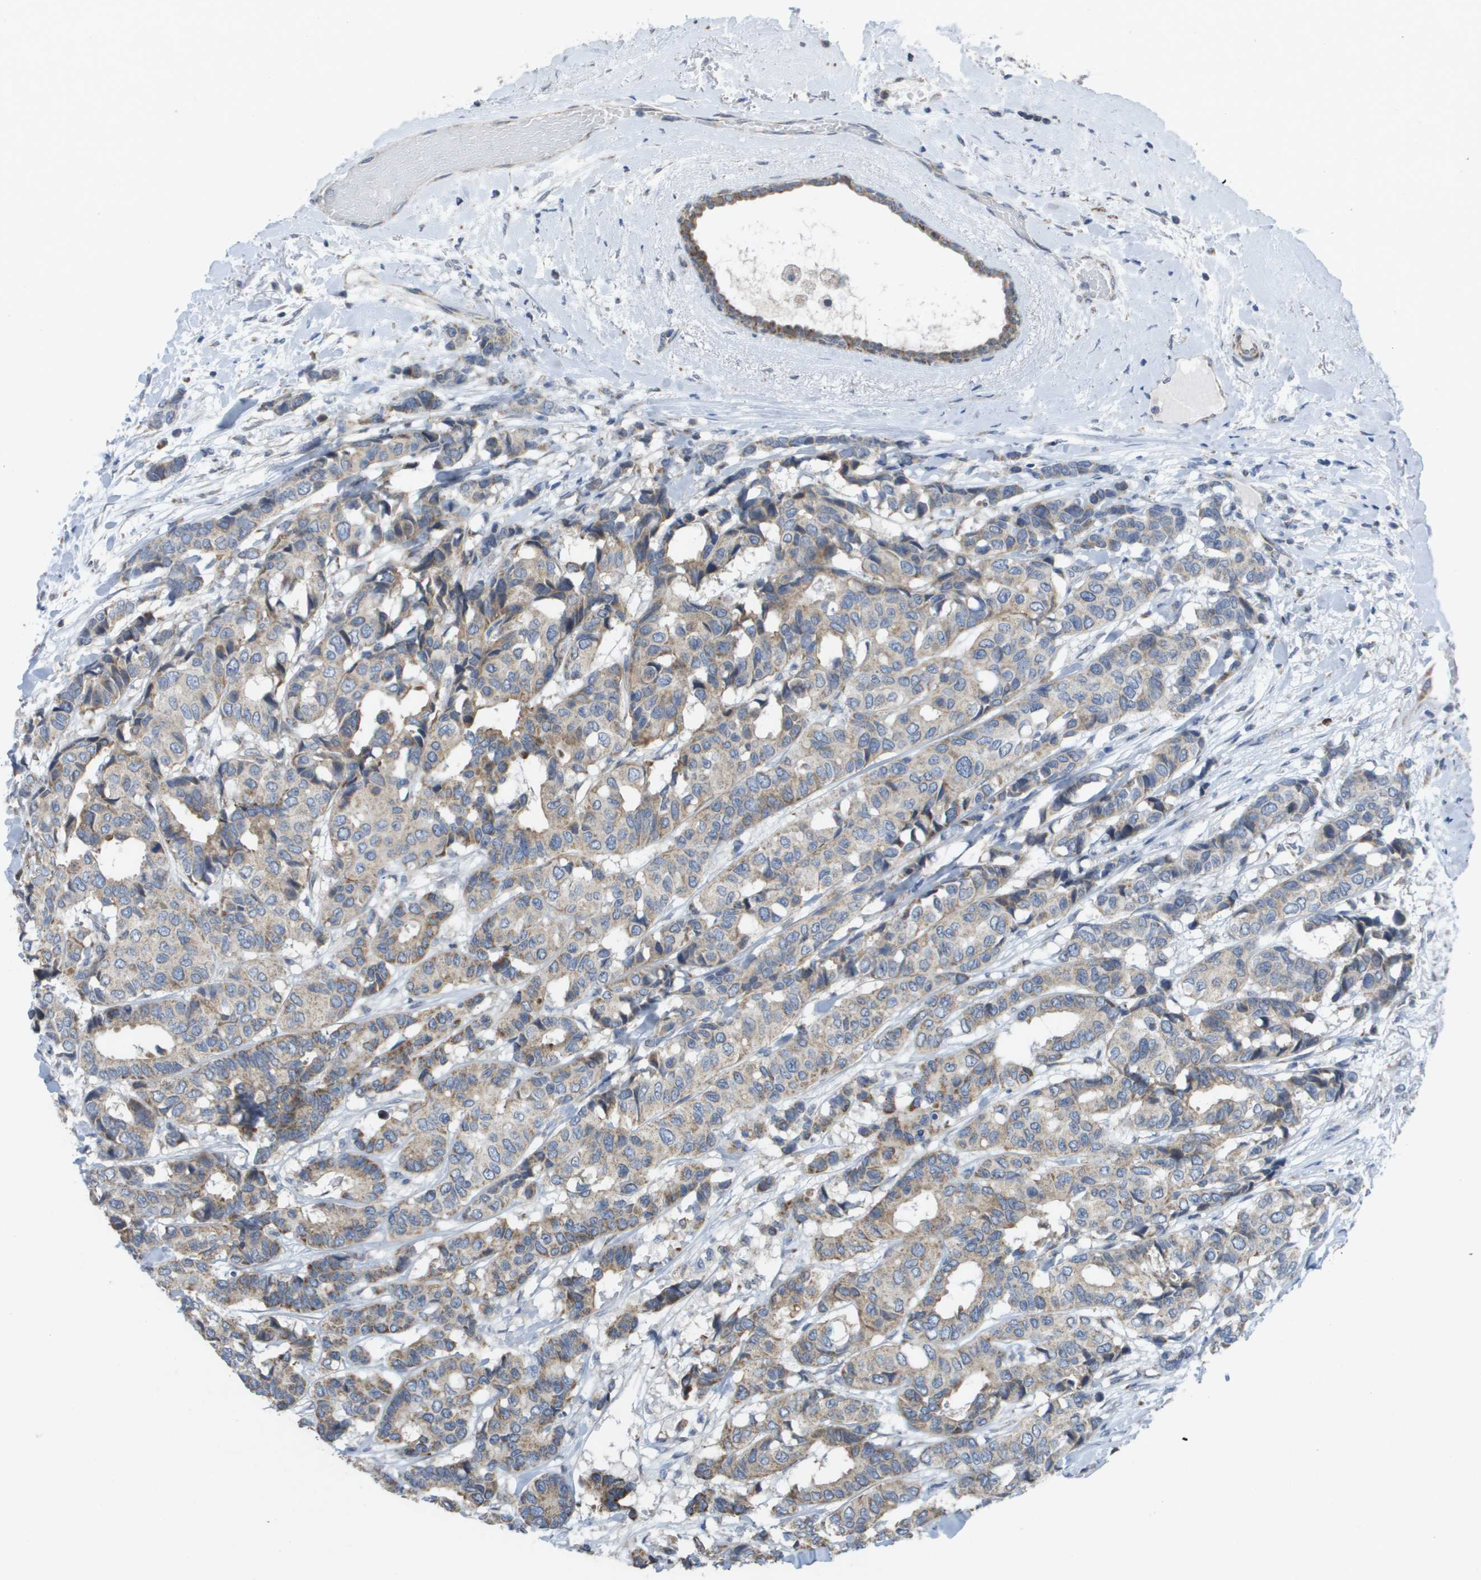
{"staining": {"intensity": "moderate", "quantity": "25%-75%", "location": "cytoplasmic/membranous"}, "tissue": "breast cancer", "cell_type": "Tumor cells", "image_type": "cancer", "snomed": [{"axis": "morphology", "description": "Duct carcinoma"}, {"axis": "topography", "description": "Breast"}], "caption": "Immunohistochemical staining of human breast cancer displays medium levels of moderate cytoplasmic/membranous protein staining in approximately 25%-75% of tumor cells.", "gene": "TMEM223", "patient": {"sex": "female", "age": 87}}